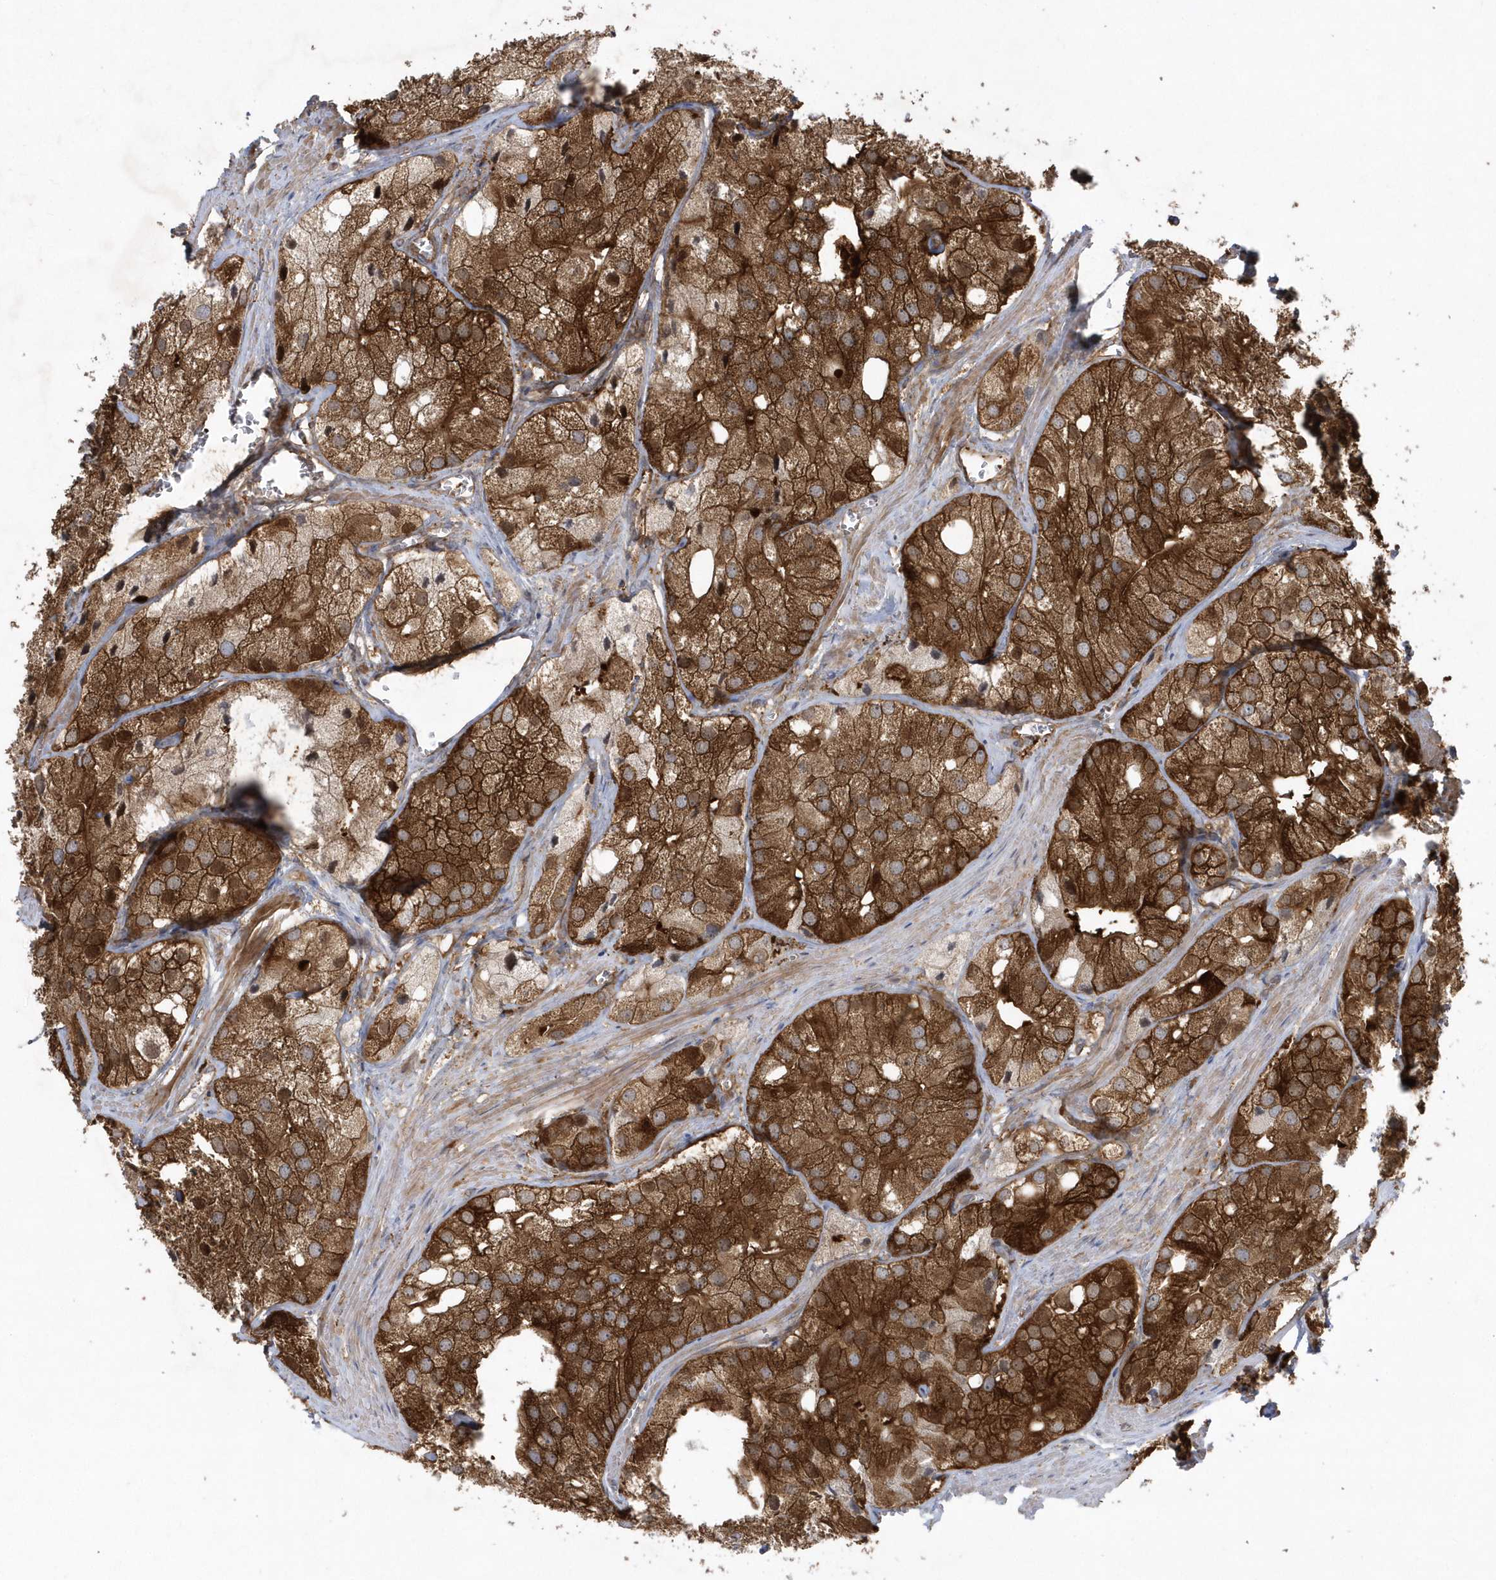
{"staining": {"intensity": "strong", "quantity": ">75%", "location": "cytoplasmic/membranous,nuclear"}, "tissue": "prostate cancer", "cell_type": "Tumor cells", "image_type": "cancer", "snomed": [{"axis": "morphology", "description": "Adenocarcinoma, Low grade"}, {"axis": "topography", "description": "Prostate"}], "caption": "Immunohistochemistry micrograph of neoplastic tissue: human prostate cancer (low-grade adenocarcinoma) stained using immunohistochemistry (IHC) shows high levels of strong protein expression localized specifically in the cytoplasmic/membranous and nuclear of tumor cells, appearing as a cytoplasmic/membranous and nuclear brown color.", "gene": "PAICS", "patient": {"sex": "male", "age": 69}}